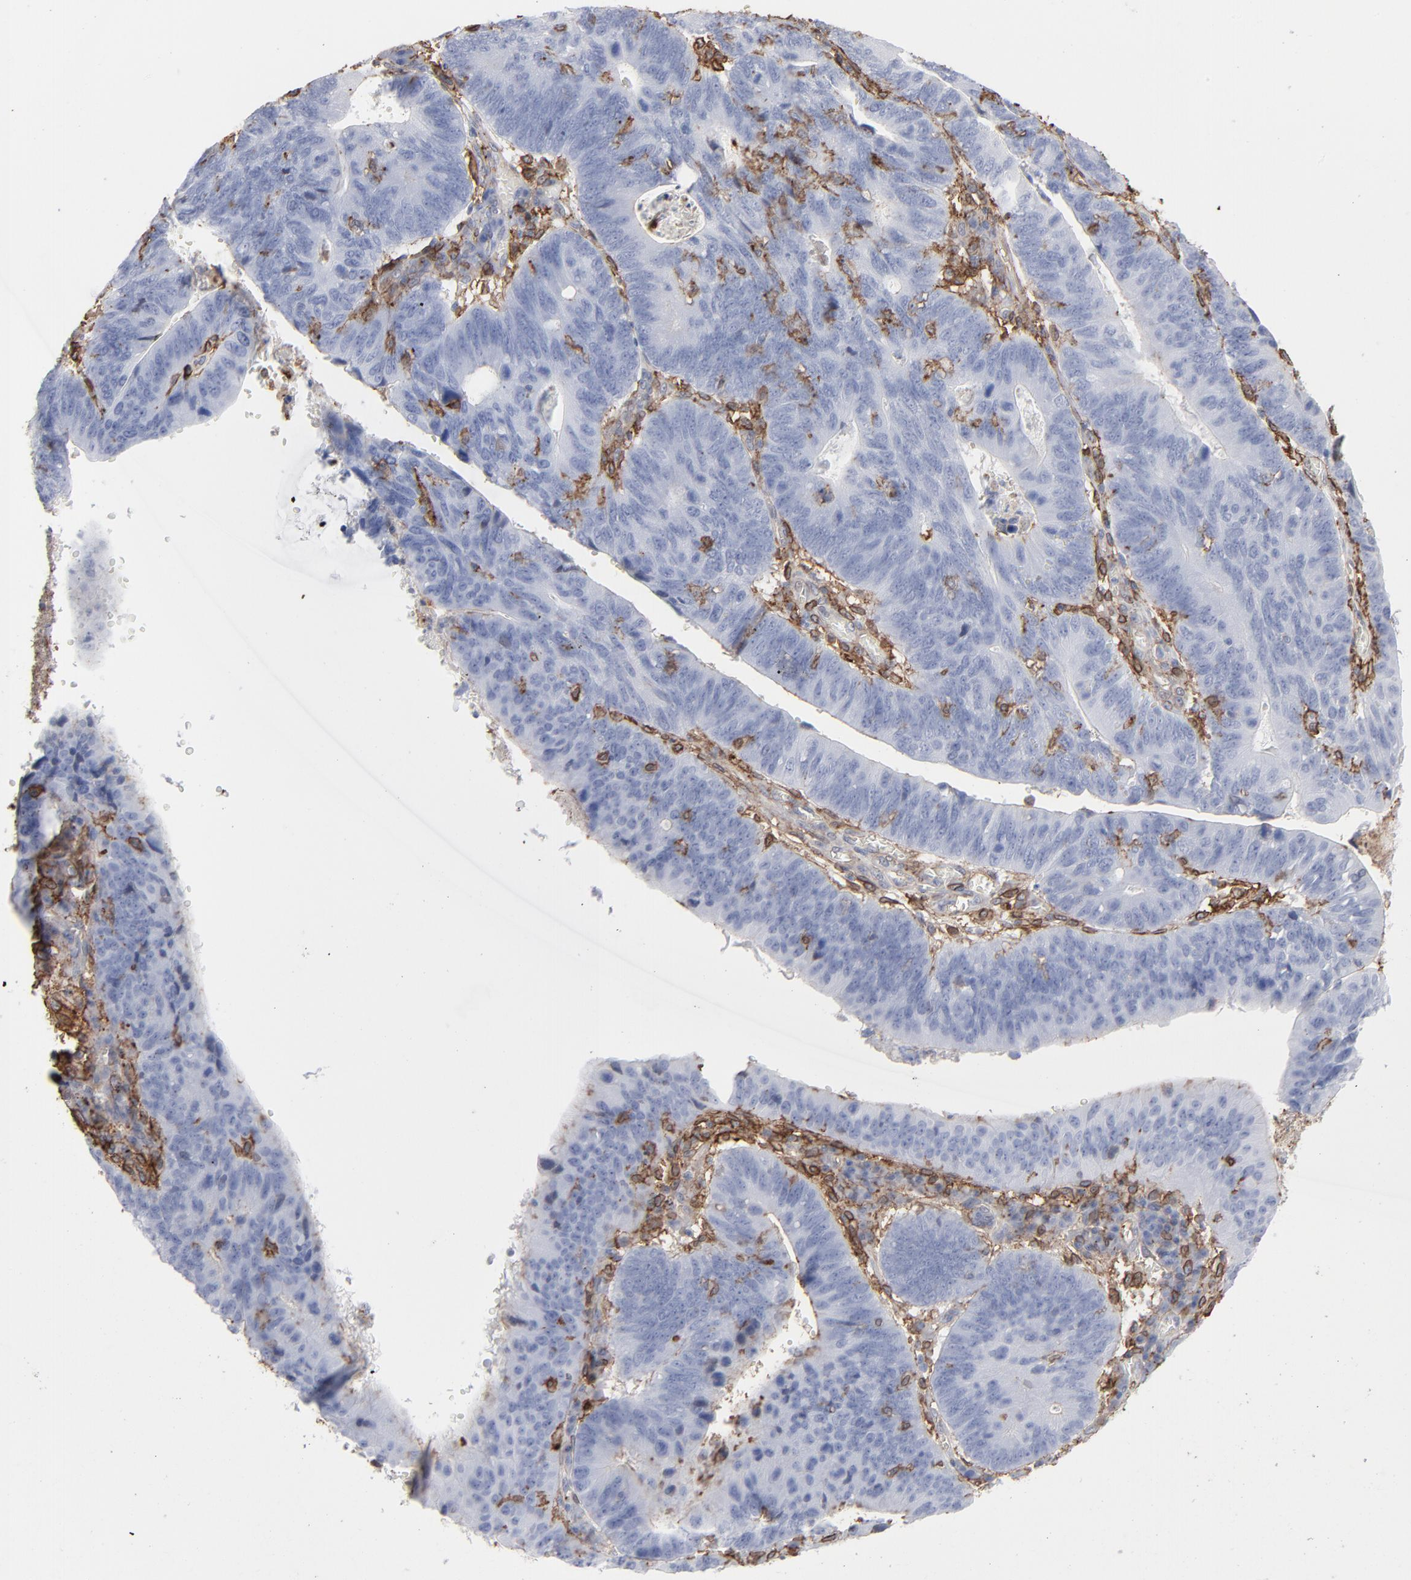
{"staining": {"intensity": "moderate", "quantity": "<25%", "location": "cytoplasmic/membranous"}, "tissue": "stomach cancer", "cell_type": "Tumor cells", "image_type": "cancer", "snomed": [{"axis": "morphology", "description": "Adenocarcinoma, NOS"}, {"axis": "topography", "description": "Stomach"}], "caption": "There is low levels of moderate cytoplasmic/membranous positivity in tumor cells of stomach cancer (adenocarcinoma), as demonstrated by immunohistochemical staining (brown color).", "gene": "ANXA5", "patient": {"sex": "male", "age": 59}}